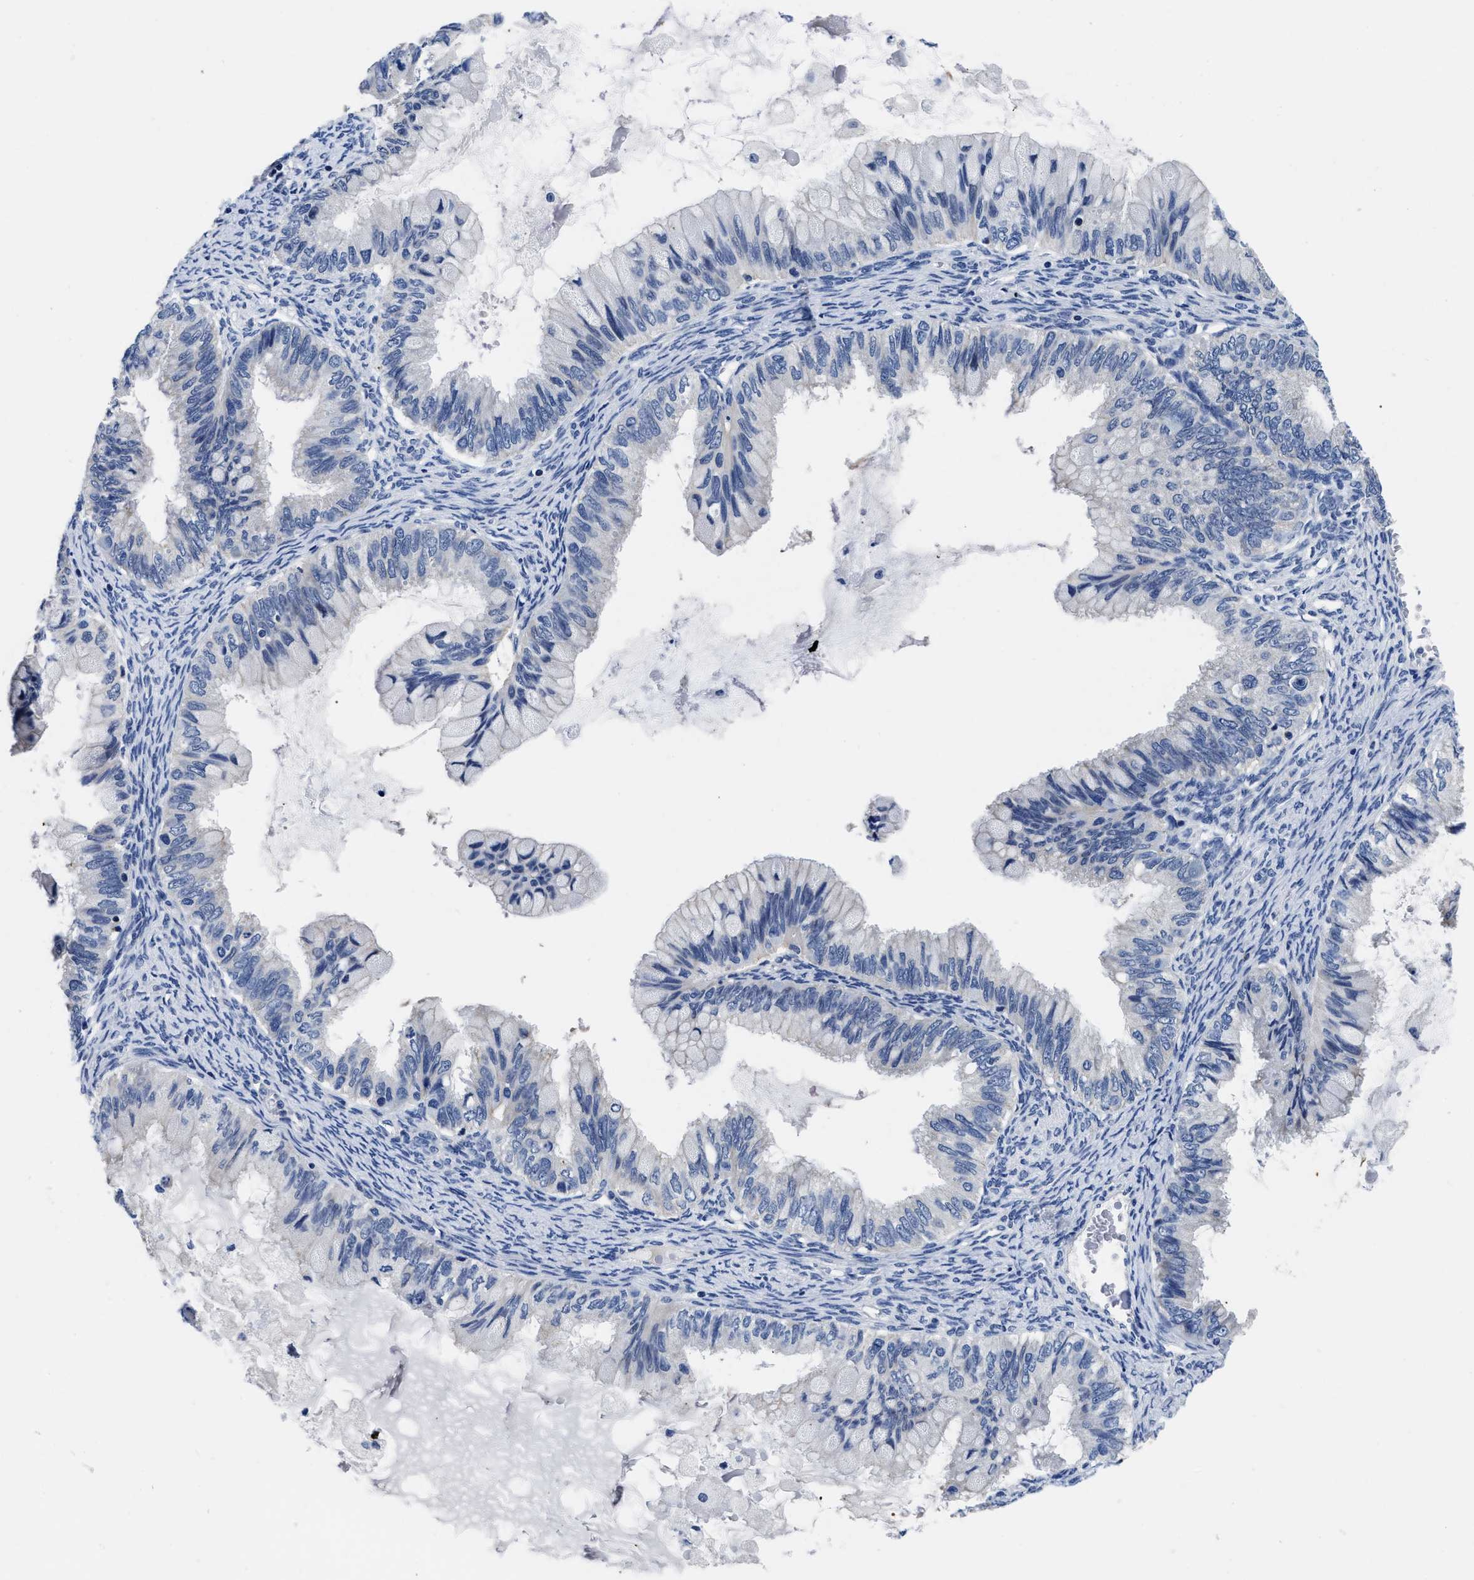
{"staining": {"intensity": "negative", "quantity": "none", "location": "none"}, "tissue": "ovarian cancer", "cell_type": "Tumor cells", "image_type": "cancer", "snomed": [{"axis": "morphology", "description": "Cystadenocarcinoma, mucinous, NOS"}, {"axis": "topography", "description": "Ovary"}], "caption": "A high-resolution histopathology image shows immunohistochemistry (IHC) staining of ovarian cancer, which demonstrates no significant positivity in tumor cells.", "gene": "SLC35F1", "patient": {"sex": "female", "age": 80}}